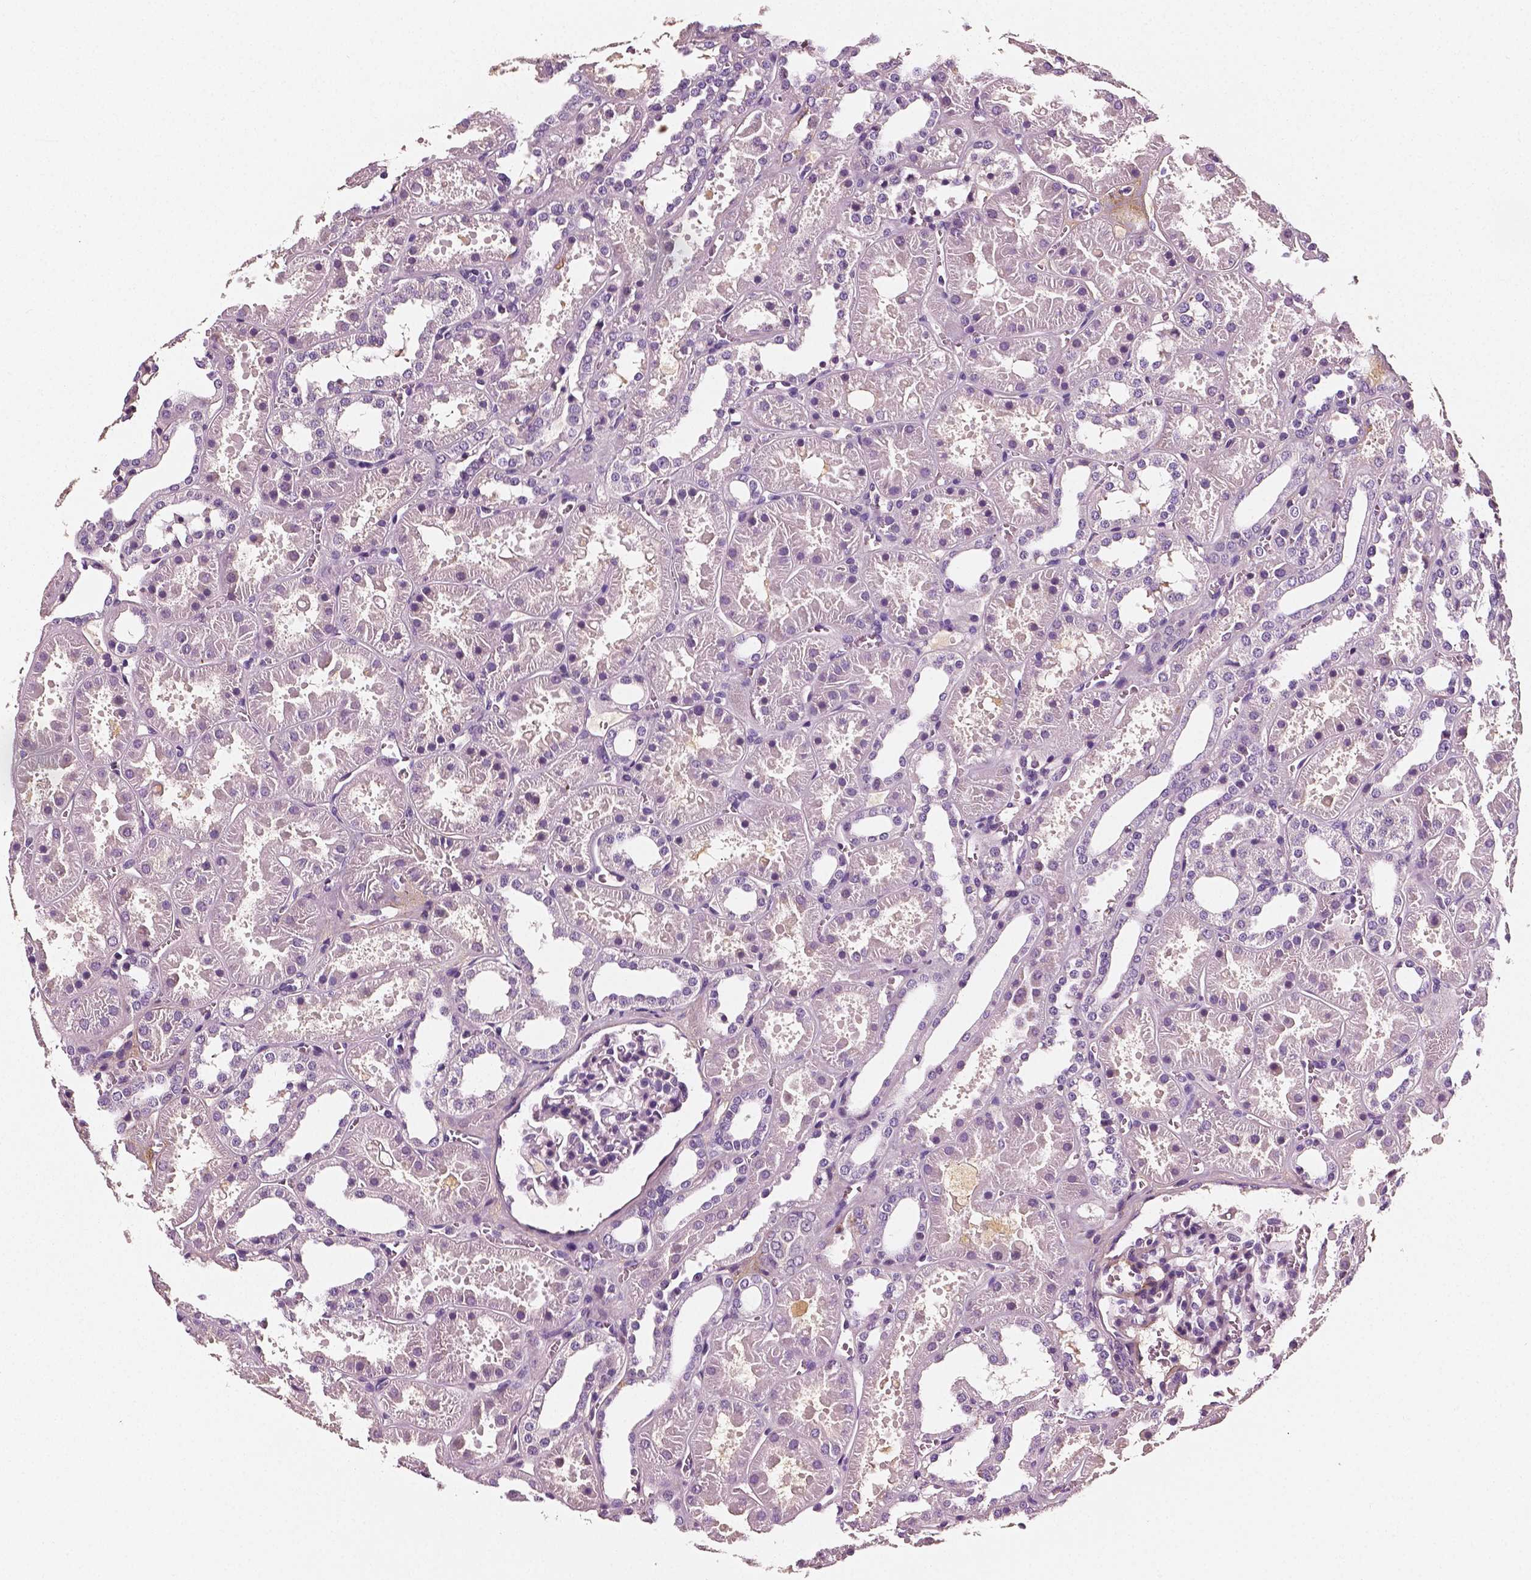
{"staining": {"intensity": "negative", "quantity": "none", "location": "none"}, "tissue": "kidney", "cell_type": "Cells in glomeruli", "image_type": "normal", "snomed": [{"axis": "morphology", "description": "Normal tissue, NOS"}, {"axis": "topography", "description": "Kidney"}], "caption": "The photomicrograph displays no staining of cells in glomeruli in normal kidney. (Immunohistochemistry (ihc), brightfield microscopy, high magnification).", "gene": "FBLN1", "patient": {"sex": "female", "age": 41}}